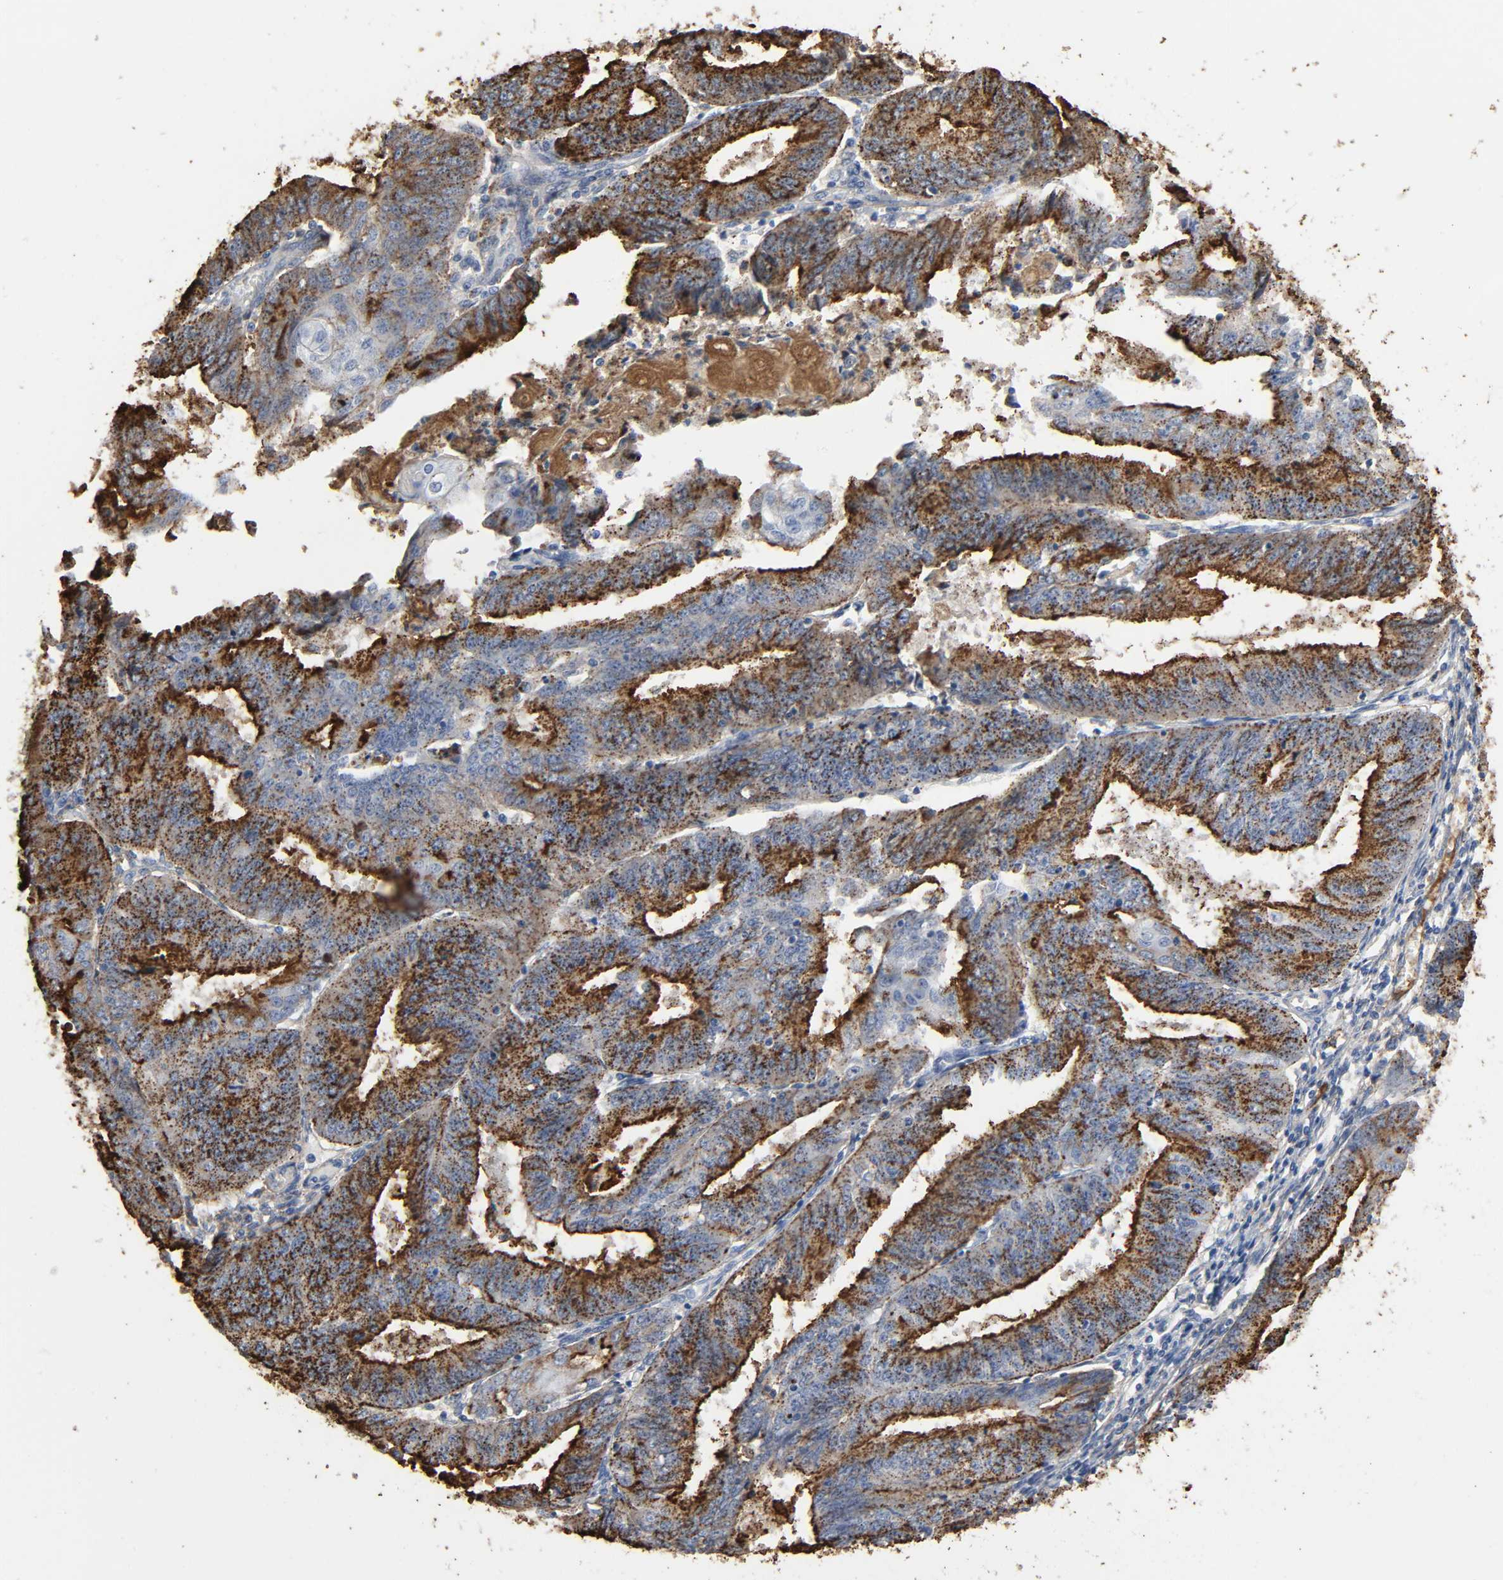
{"staining": {"intensity": "moderate", "quantity": "25%-75%", "location": "cytoplasmic/membranous"}, "tissue": "endometrial cancer", "cell_type": "Tumor cells", "image_type": "cancer", "snomed": [{"axis": "morphology", "description": "Adenocarcinoma, NOS"}, {"axis": "topography", "description": "Endometrium"}], "caption": "Immunohistochemical staining of human endometrial adenocarcinoma exhibits moderate cytoplasmic/membranous protein positivity in about 25%-75% of tumor cells.", "gene": "C3", "patient": {"sex": "female", "age": 42}}